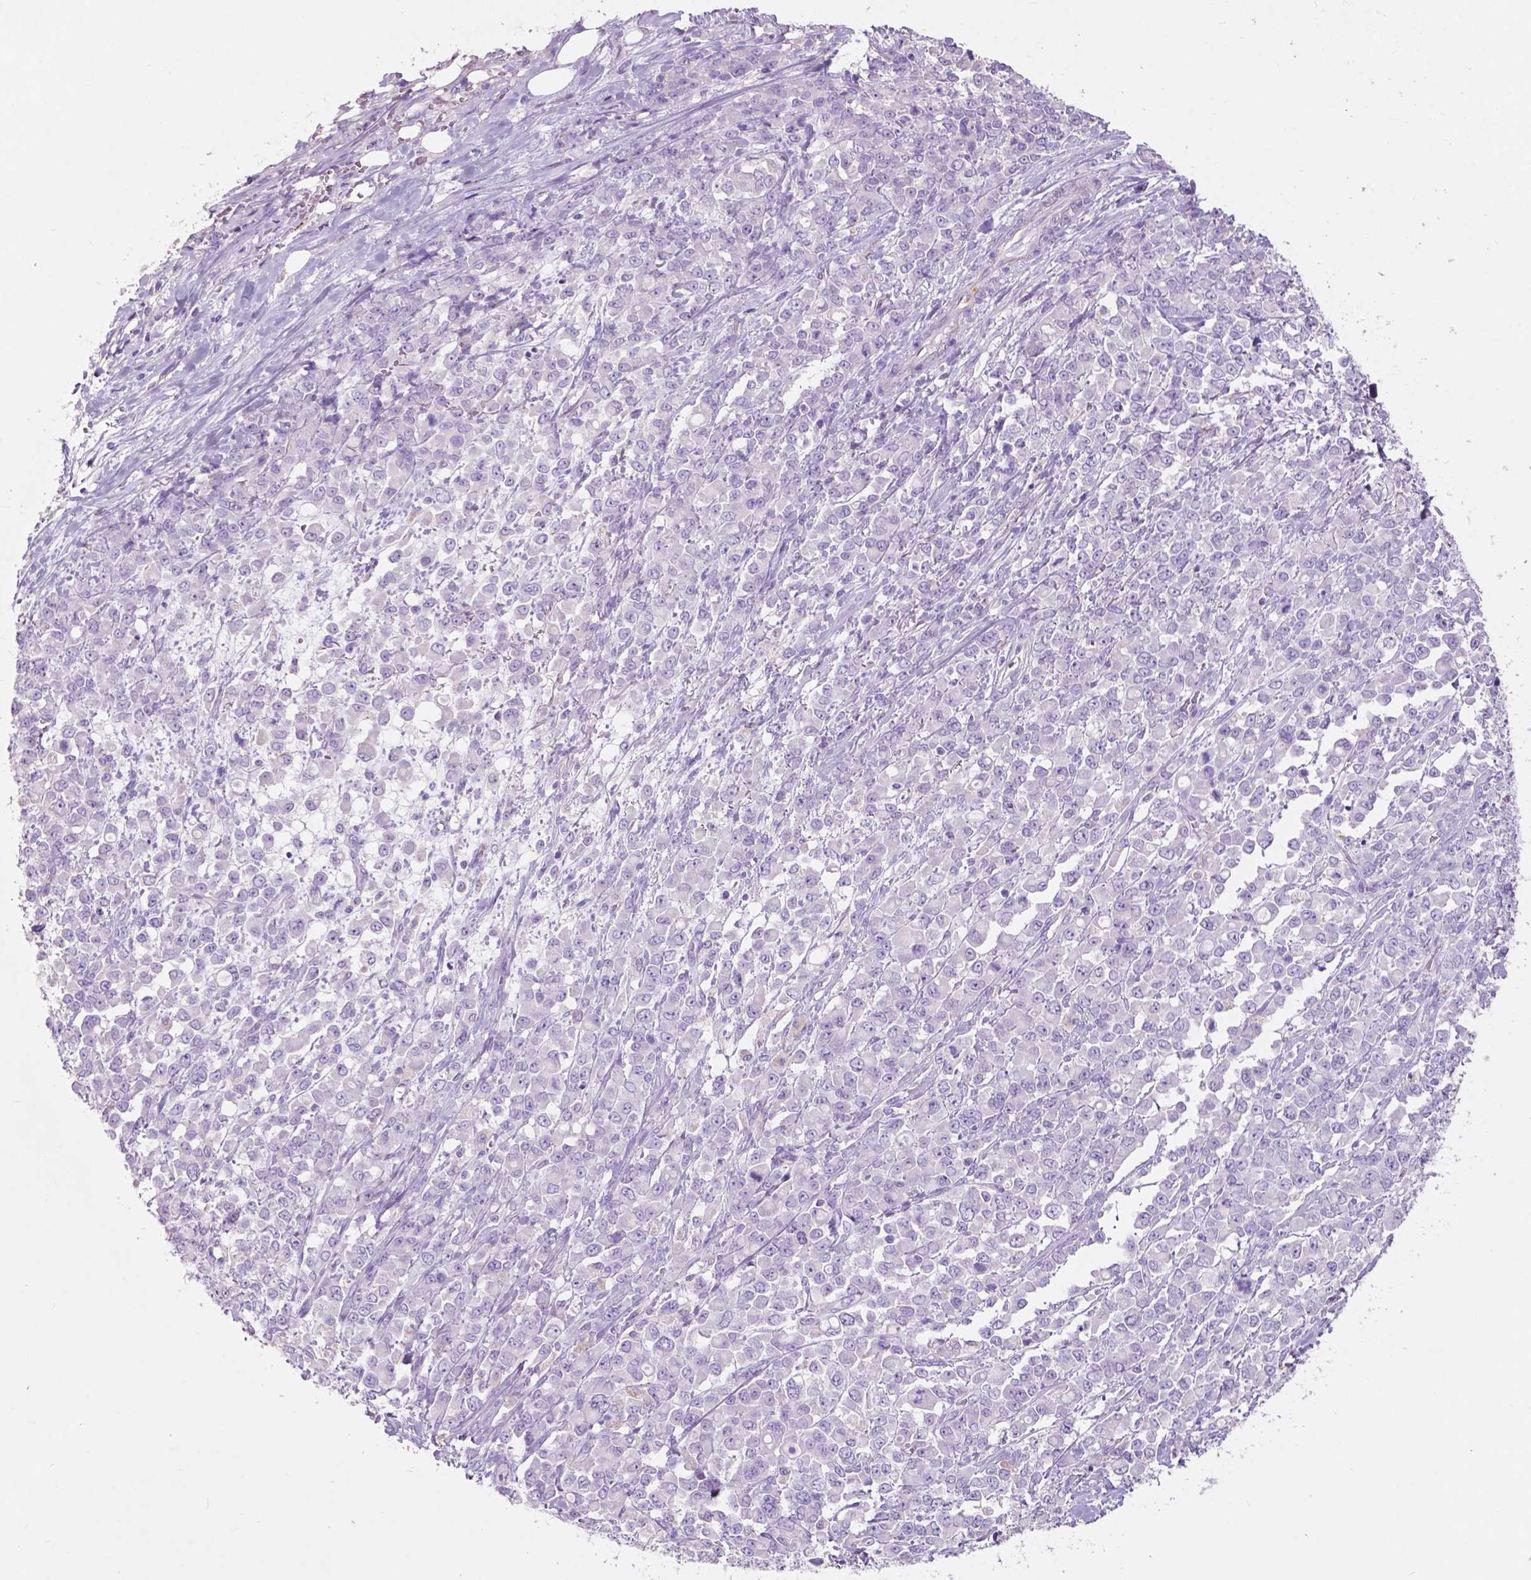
{"staining": {"intensity": "negative", "quantity": "none", "location": "none"}, "tissue": "stomach cancer", "cell_type": "Tumor cells", "image_type": "cancer", "snomed": [{"axis": "morphology", "description": "Adenocarcinoma, NOS"}, {"axis": "topography", "description": "Stomach"}], "caption": "The histopathology image shows no staining of tumor cells in stomach adenocarcinoma.", "gene": "CUZD1", "patient": {"sex": "female", "age": 76}}